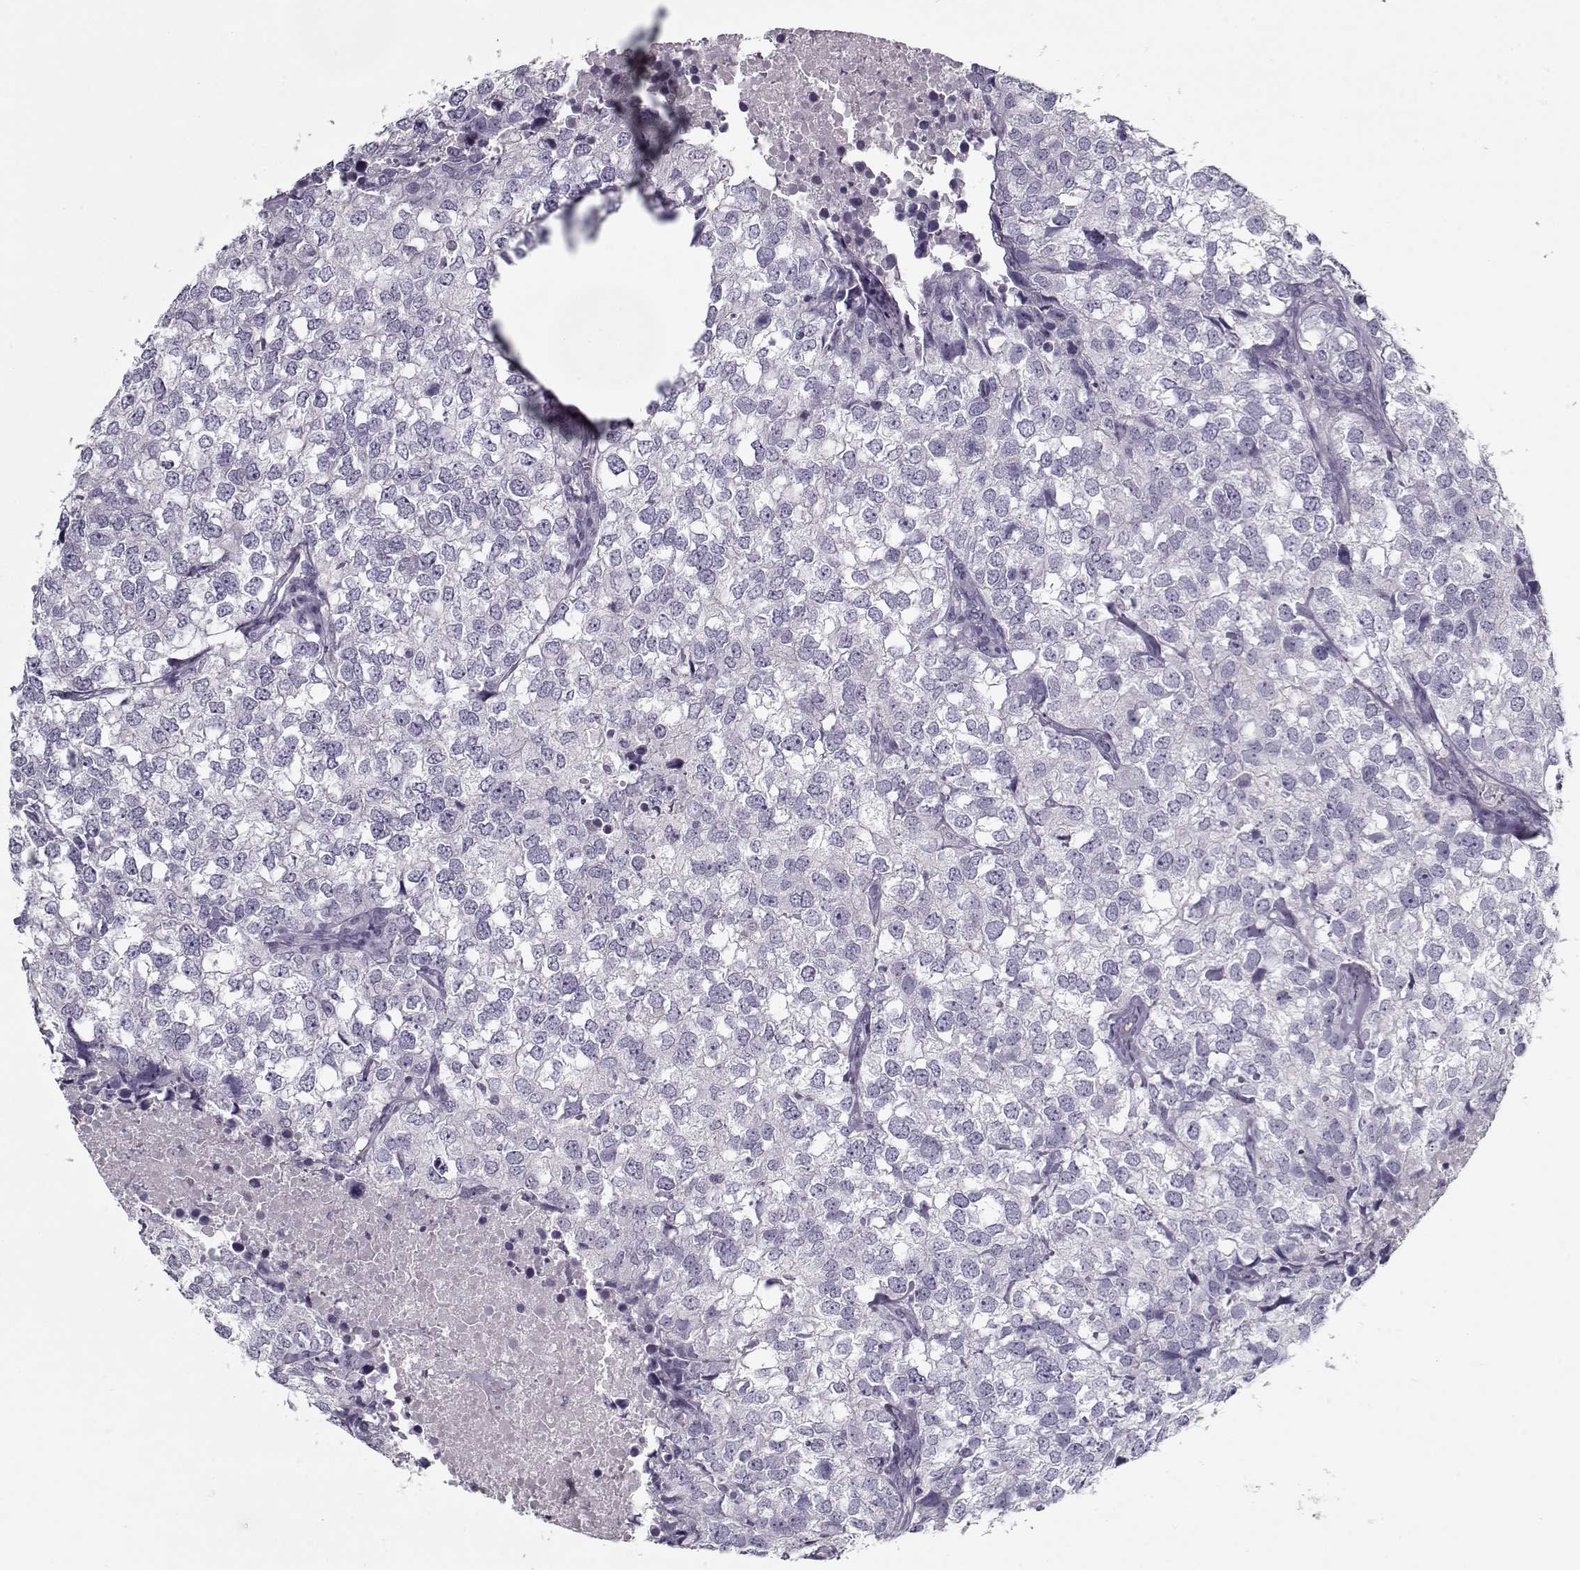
{"staining": {"intensity": "negative", "quantity": "none", "location": "none"}, "tissue": "breast cancer", "cell_type": "Tumor cells", "image_type": "cancer", "snomed": [{"axis": "morphology", "description": "Duct carcinoma"}, {"axis": "topography", "description": "Breast"}], "caption": "There is no significant staining in tumor cells of breast cancer.", "gene": "CCDC136", "patient": {"sex": "female", "age": 30}}